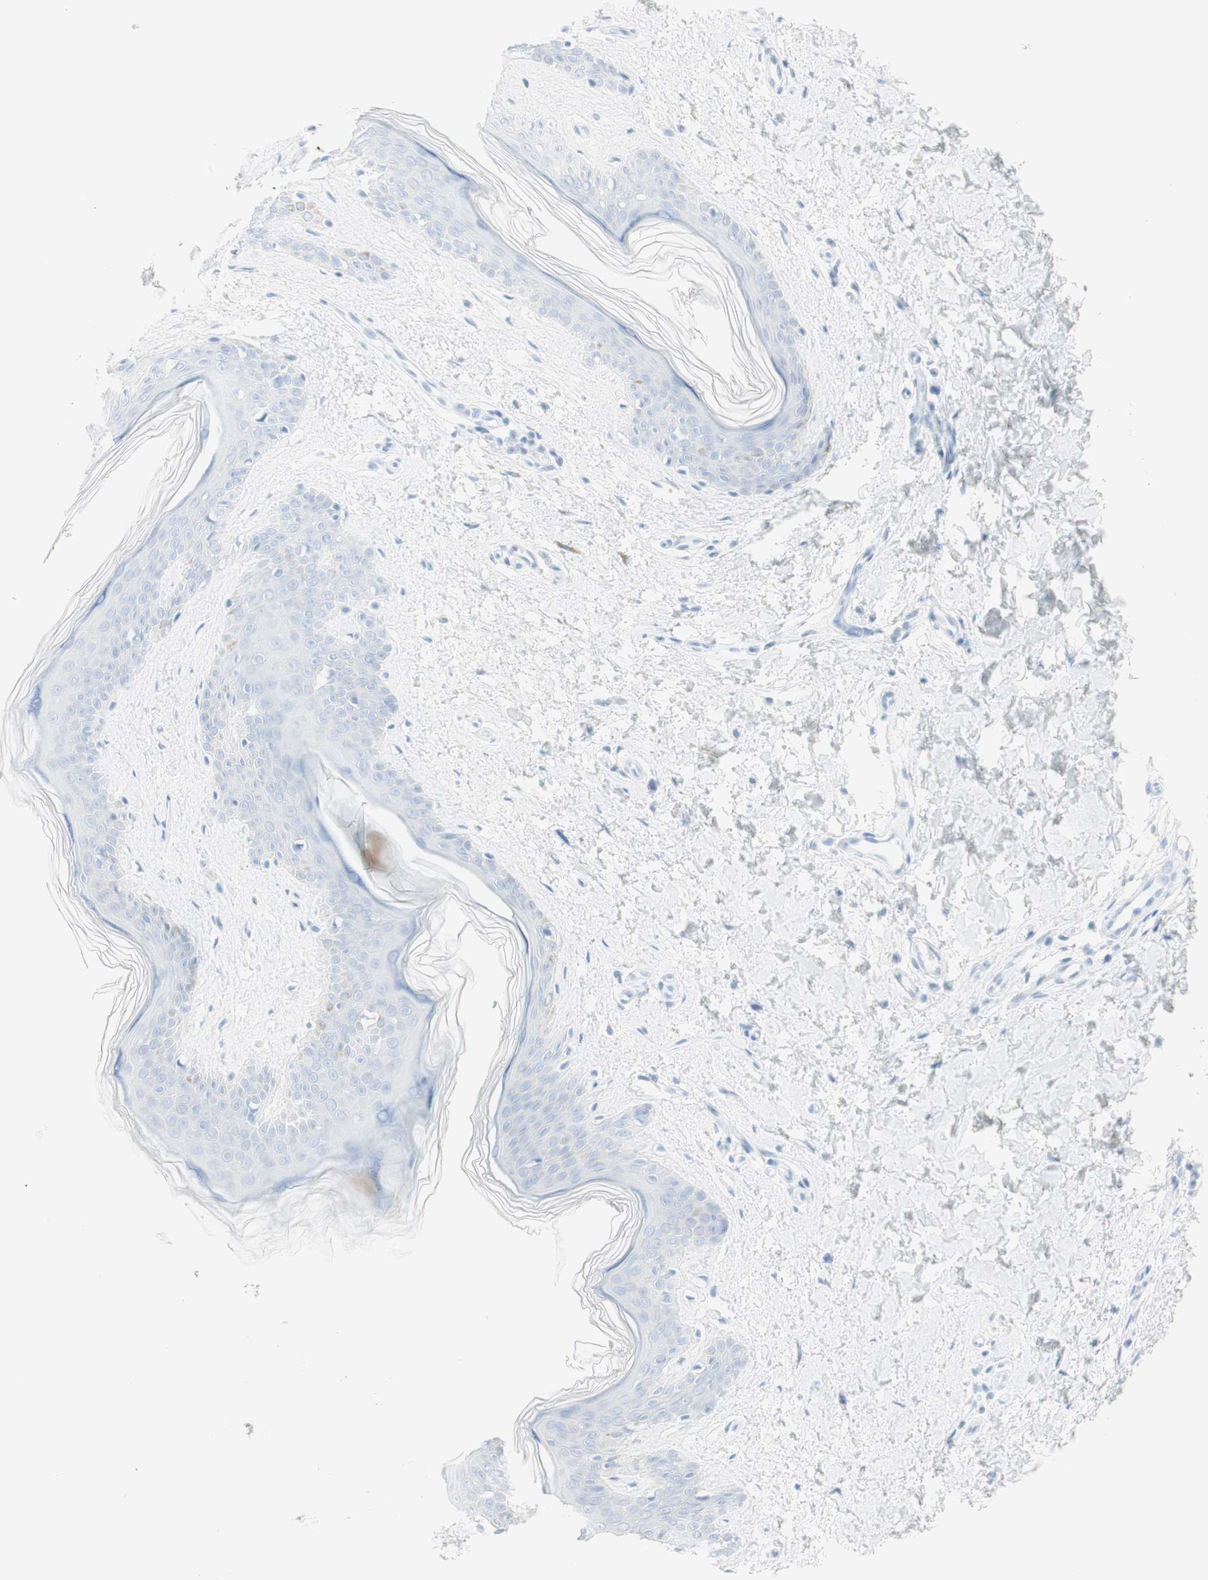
{"staining": {"intensity": "negative", "quantity": "none", "location": "none"}, "tissue": "skin", "cell_type": "Fibroblasts", "image_type": "normal", "snomed": [{"axis": "morphology", "description": "Normal tissue, NOS"}, {"axis": "topography", "description": "Skin"}], "caption": "This is an immunohistochemistry (IHC) photomicrograph of normal human skin. There is no expression in fibroblasts.", "gene": "NAPSA", "patient": {"sex": "female", "age": 41}}